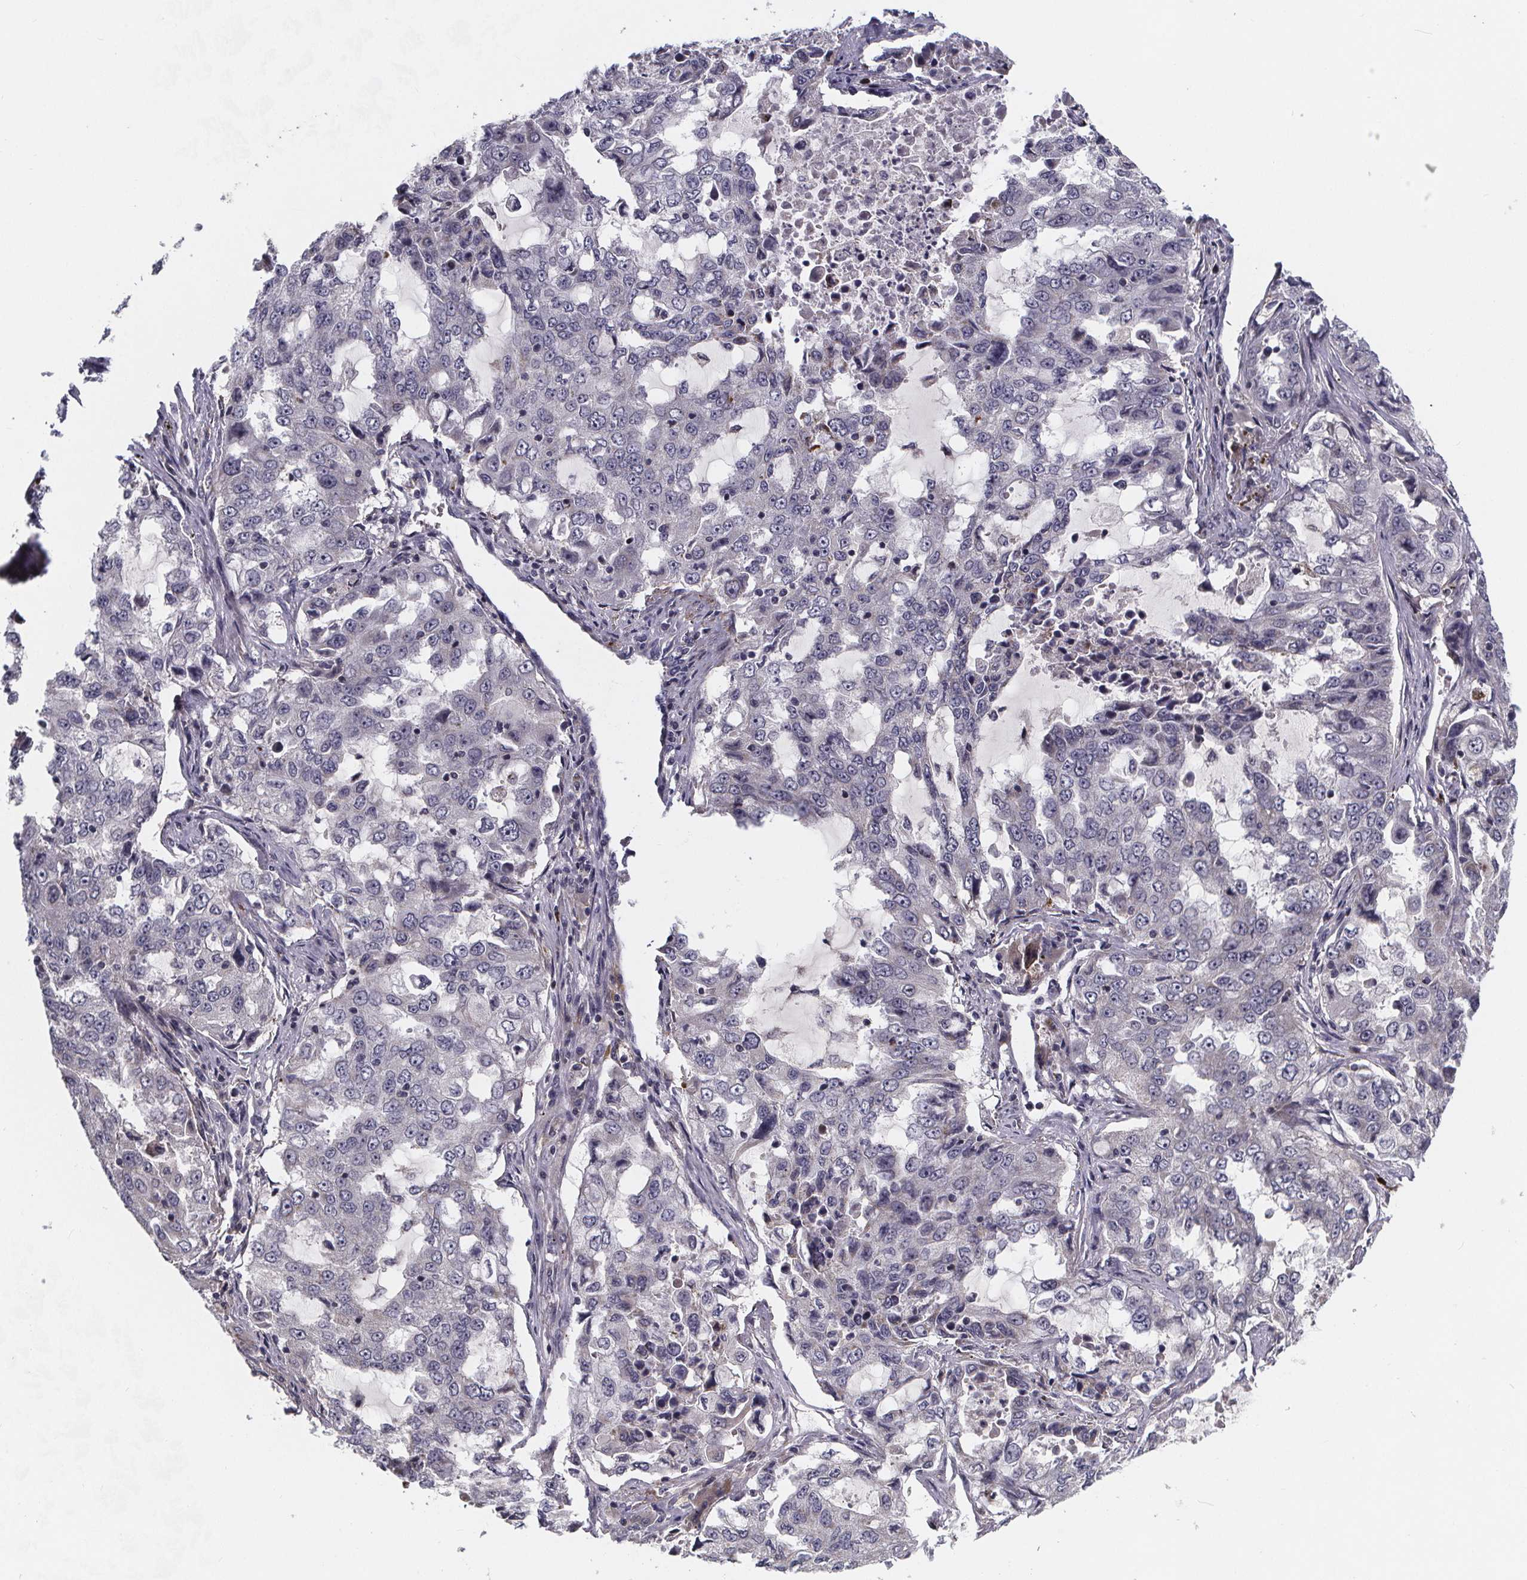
{"staining": {"intensity": "negative", "quantity": "none", "location": "none"}, "tissue": "lung cancer", "cell_type": "Tumor cells", "image_type": "cancer", "snomed": [{"axis": "morphology", "description": "Adenocarcinoma, NOS"}, {"axis": "topography", "description": "Lung"}], "caption": "A photomicrograph of lung cancer (adenocarcinoma) stained for a protein displays no brown staining in tumor cells. (Stains: DAB (3,3'-diaminobenzidine) immunohistochemistry with hematoxylin counter stain, Microscopy: brightfield microscopy at high magnification).", "gene": "FBXW2", "patient": {"sex": "female", "age": 61}}